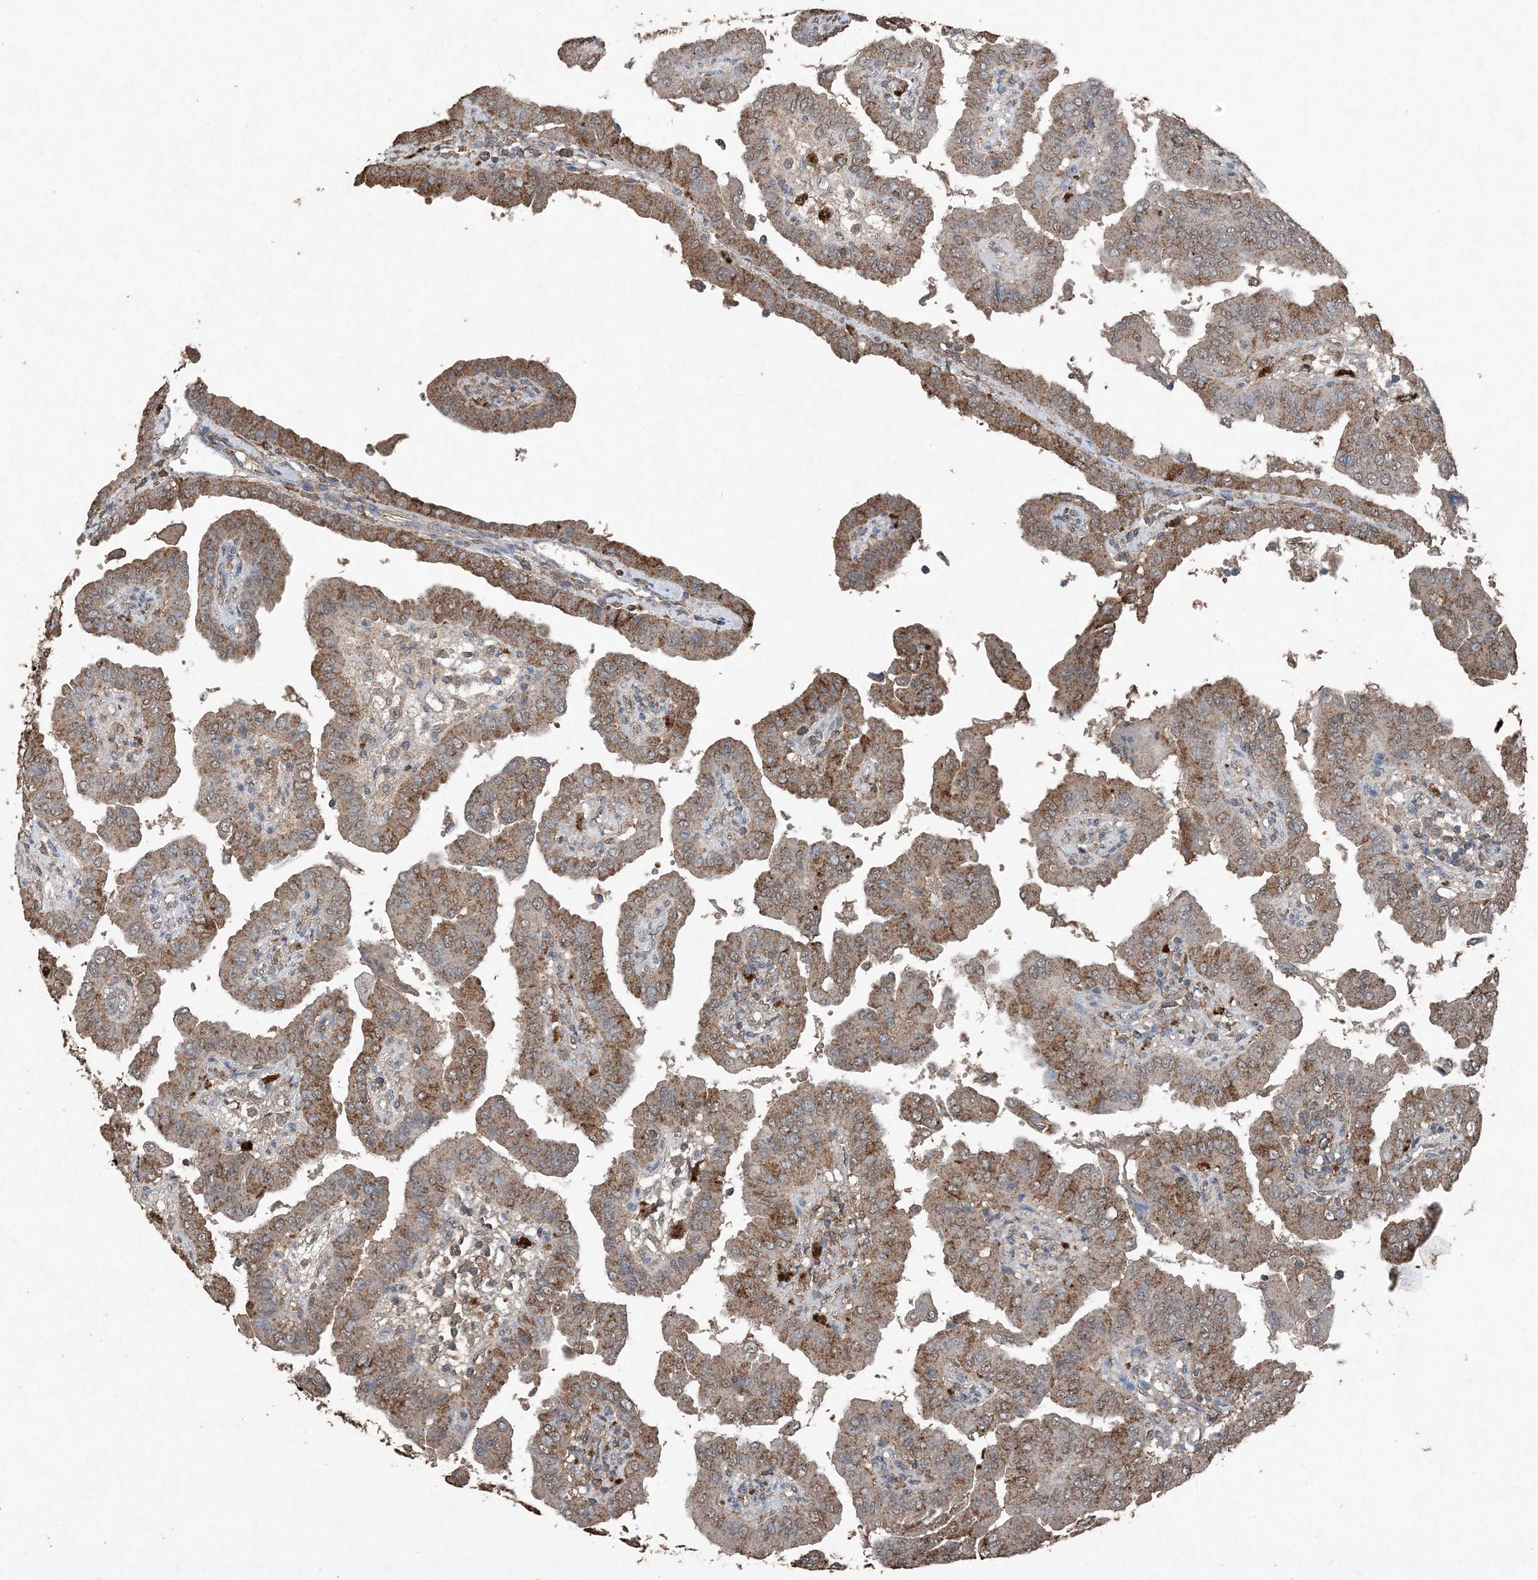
{"staining": {"intensity": "moderate", "quantity": "25%-75%", "location": "cytoplasmic/membranous"}, "tissue": "thyroid cancer", "cell_type": "Tumor cells", "image_type": "cancer", "snomed": [{"axis": "morphology", "description": "Papillary adenocarcinoma, NOS"}, {"axis": "topography", "description": "Thyroid gland"}], "caption": "Moderate cytoplasmic/membranous protein staining is seen in about 25%-75% of tumor cells in thyroid cancer.", "gene": "FCN3", "patient": {"sex": "male", "age": 33}}